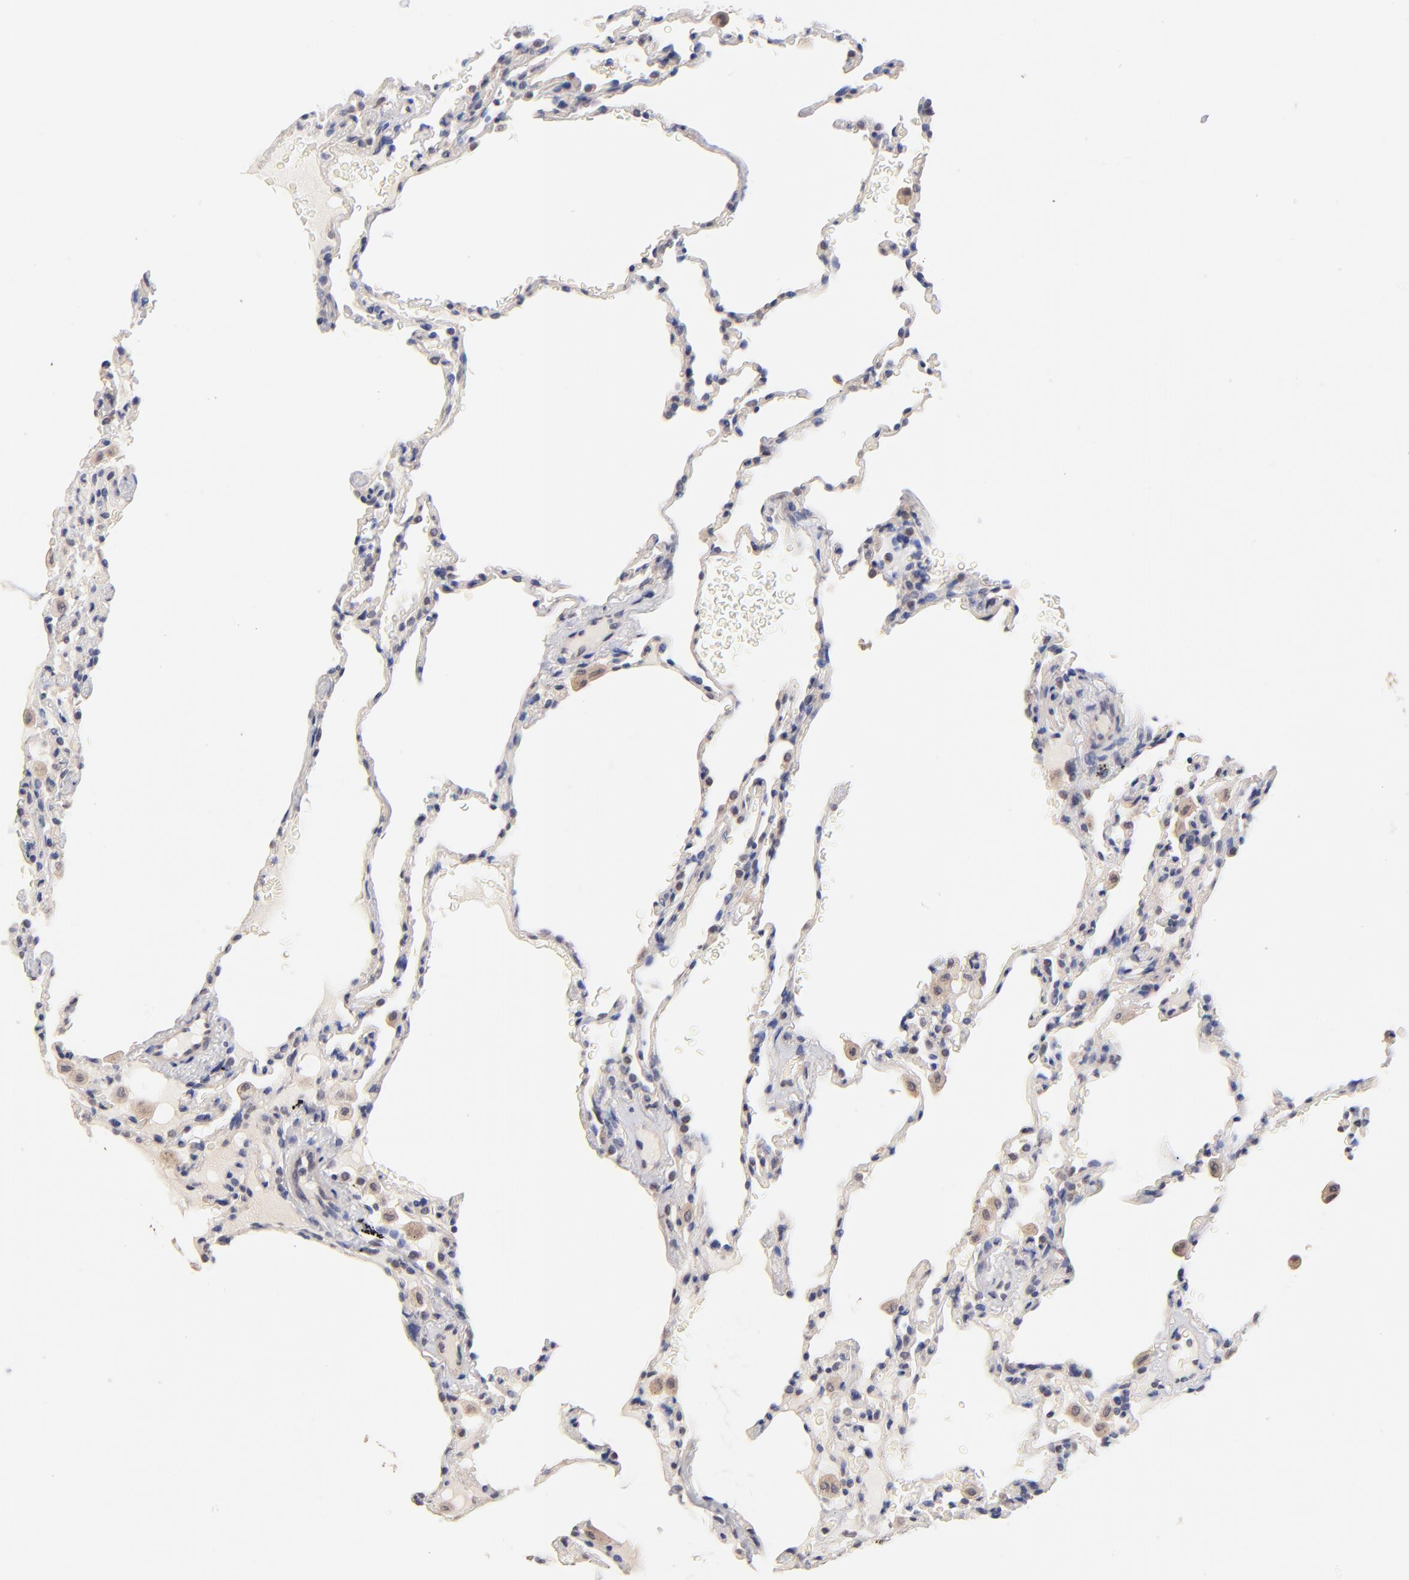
{"staining": {"intensity": "negative", "quantity": "none", "location": "none"}, "tissue": "lung", "cell_type": "Alveolar cells", "image_type": "normal", "snomed": [{"axis": "morphology", "description": "Normal tissue, NOS"}, {"axis": "topography", "description": "Lung"}], "caption": "Alveolar cells show no significant protein positivity in normal lung. (DAB immunohistochemistry (IHC) visualized using brightfield microscopy, high magnification).", "gene": "RIBC2", "patient": {"sex": "male", "age": 59}}